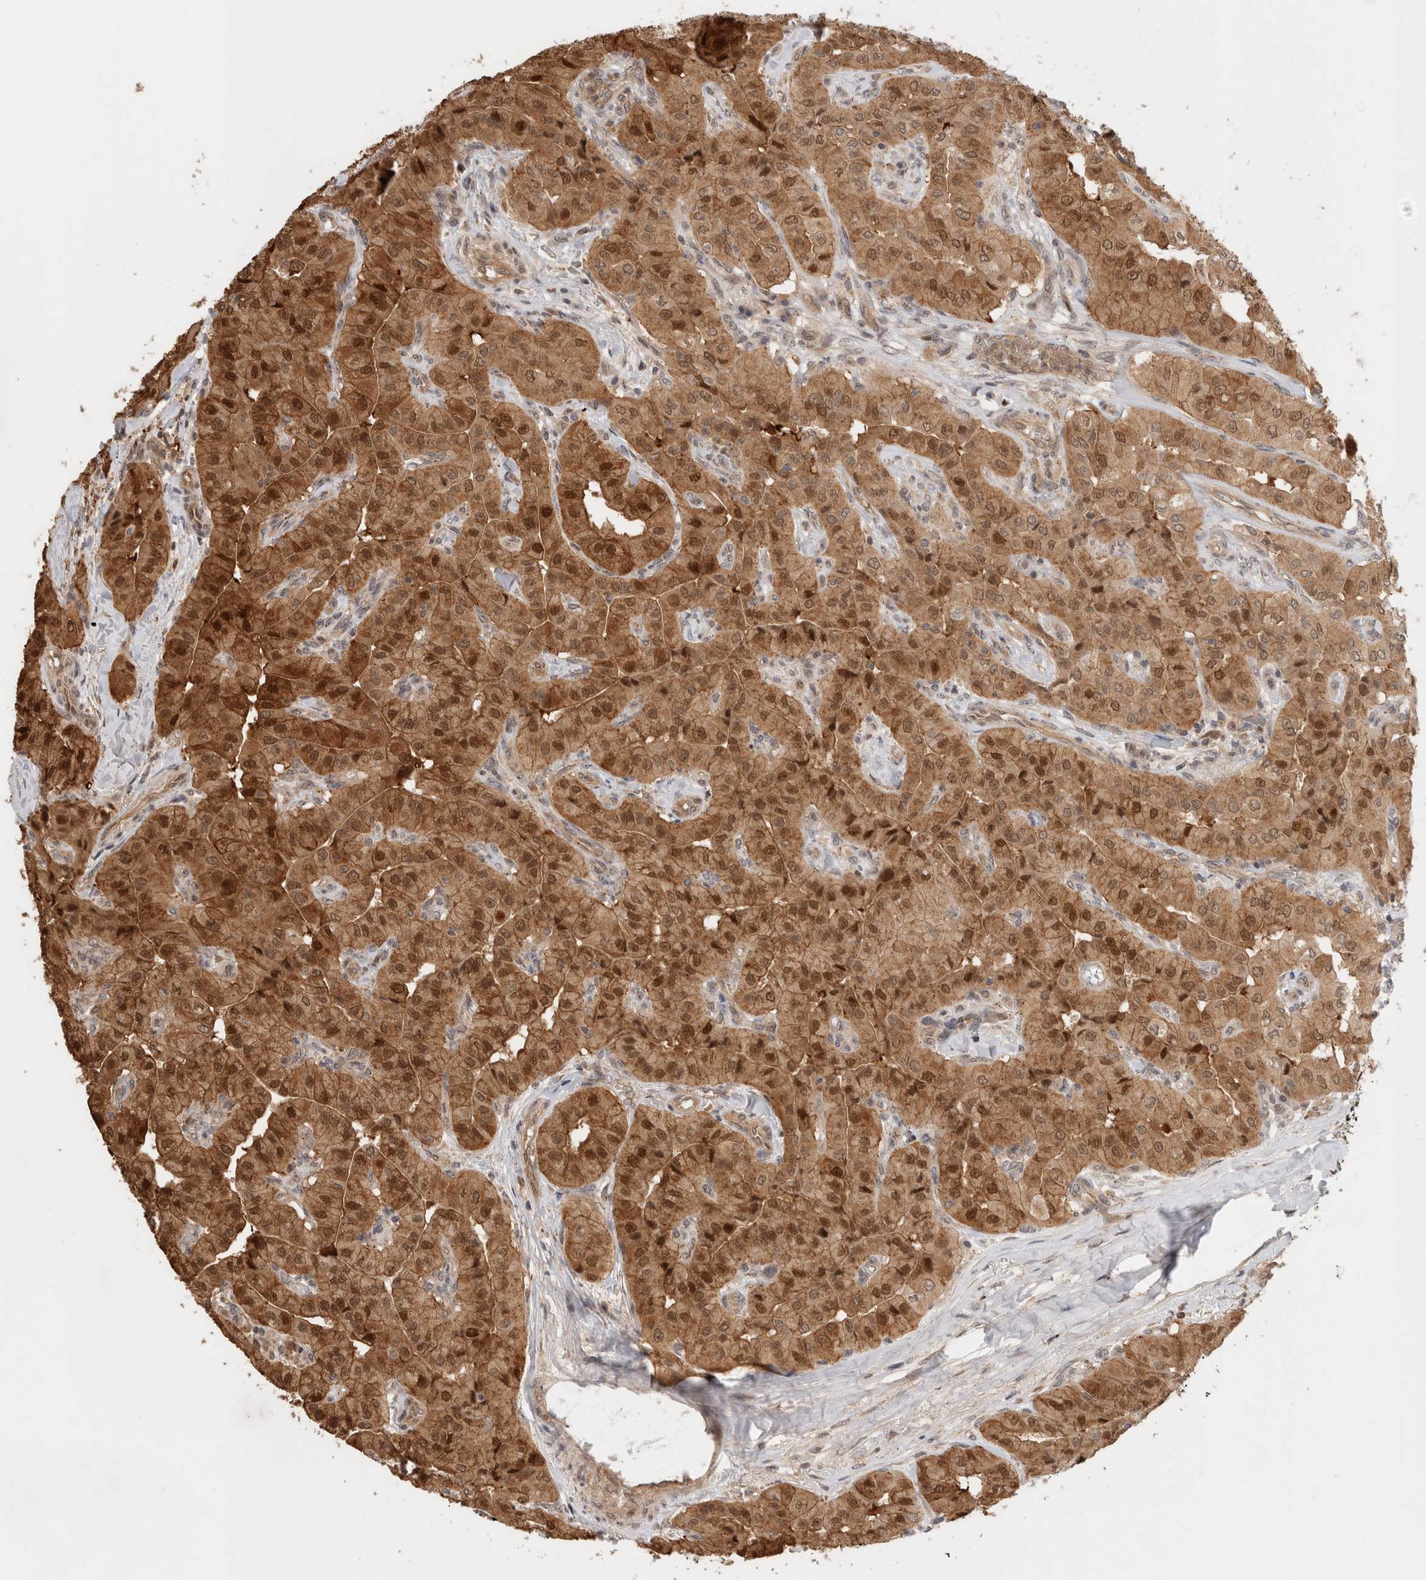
{"staining": {"intensity": "moderate", "quantity": ">75%", "location": "cytoplasmic/membranous,nuclear"}, "tissue": "thyroid cancer", "cell_type": "Tumor cells", "image_type": "cancer", "snomed": [{"axis": "morphology", "description": "Papillary adenocarcinoma, NOS"}, {"axis": "topography", "description": "Thyroid gland"}], "caption": "This is a photomicrograph of immunohistochemistry staining of thyroid cancer (papillary adenocarcinoma), which shows moderate positivity in the cytoplasmic/membranous and nuclear of tumor cells.", "gene": "OTUD6B", "patient": {"sex": "female", "age": 59}}